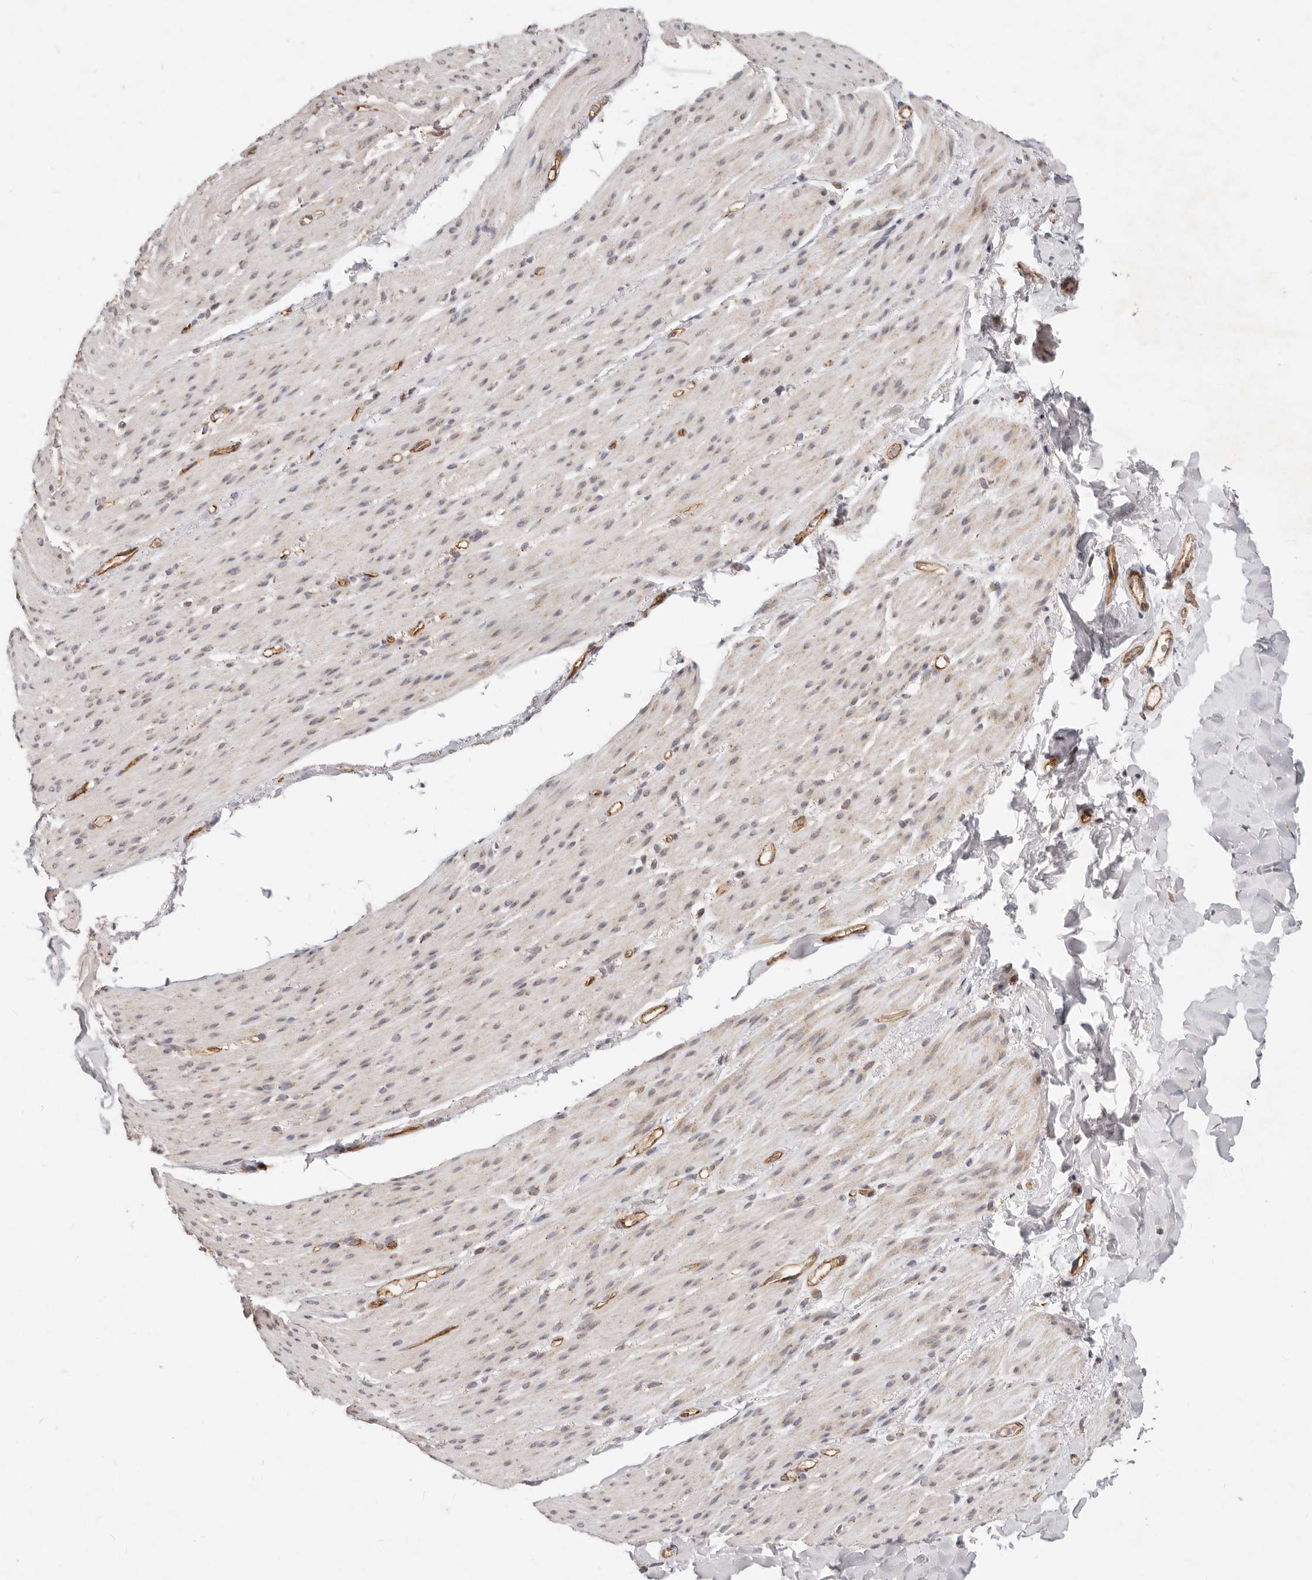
{"staining": {"intensity": "weak", "quantity": "<25%", "location": "cytoplasmic/membranous"}, "tissue": "smooth muscle", "cell_type": "Smooth muscle cells", "image_type": "normal", "snomed": [{"axis": "morphology", "description": "Normal tissue, NOS"}, {"axis": "topography", "description": "Colon"}, {"axis": "topography", "description": "Peripheral nerve tissue"}], "caption": "Immunohistochemical staining of normal human smooth muscle exhibits no significant positivity in smooth muscle cells. (Stains: DAB immunohistochemistry (IHC) with hematoxylin counter stain, Microscopy: brightfield microscopy at high magnification).", "gene": "USP49", "patient": {"sex": "female", "age": 61}}